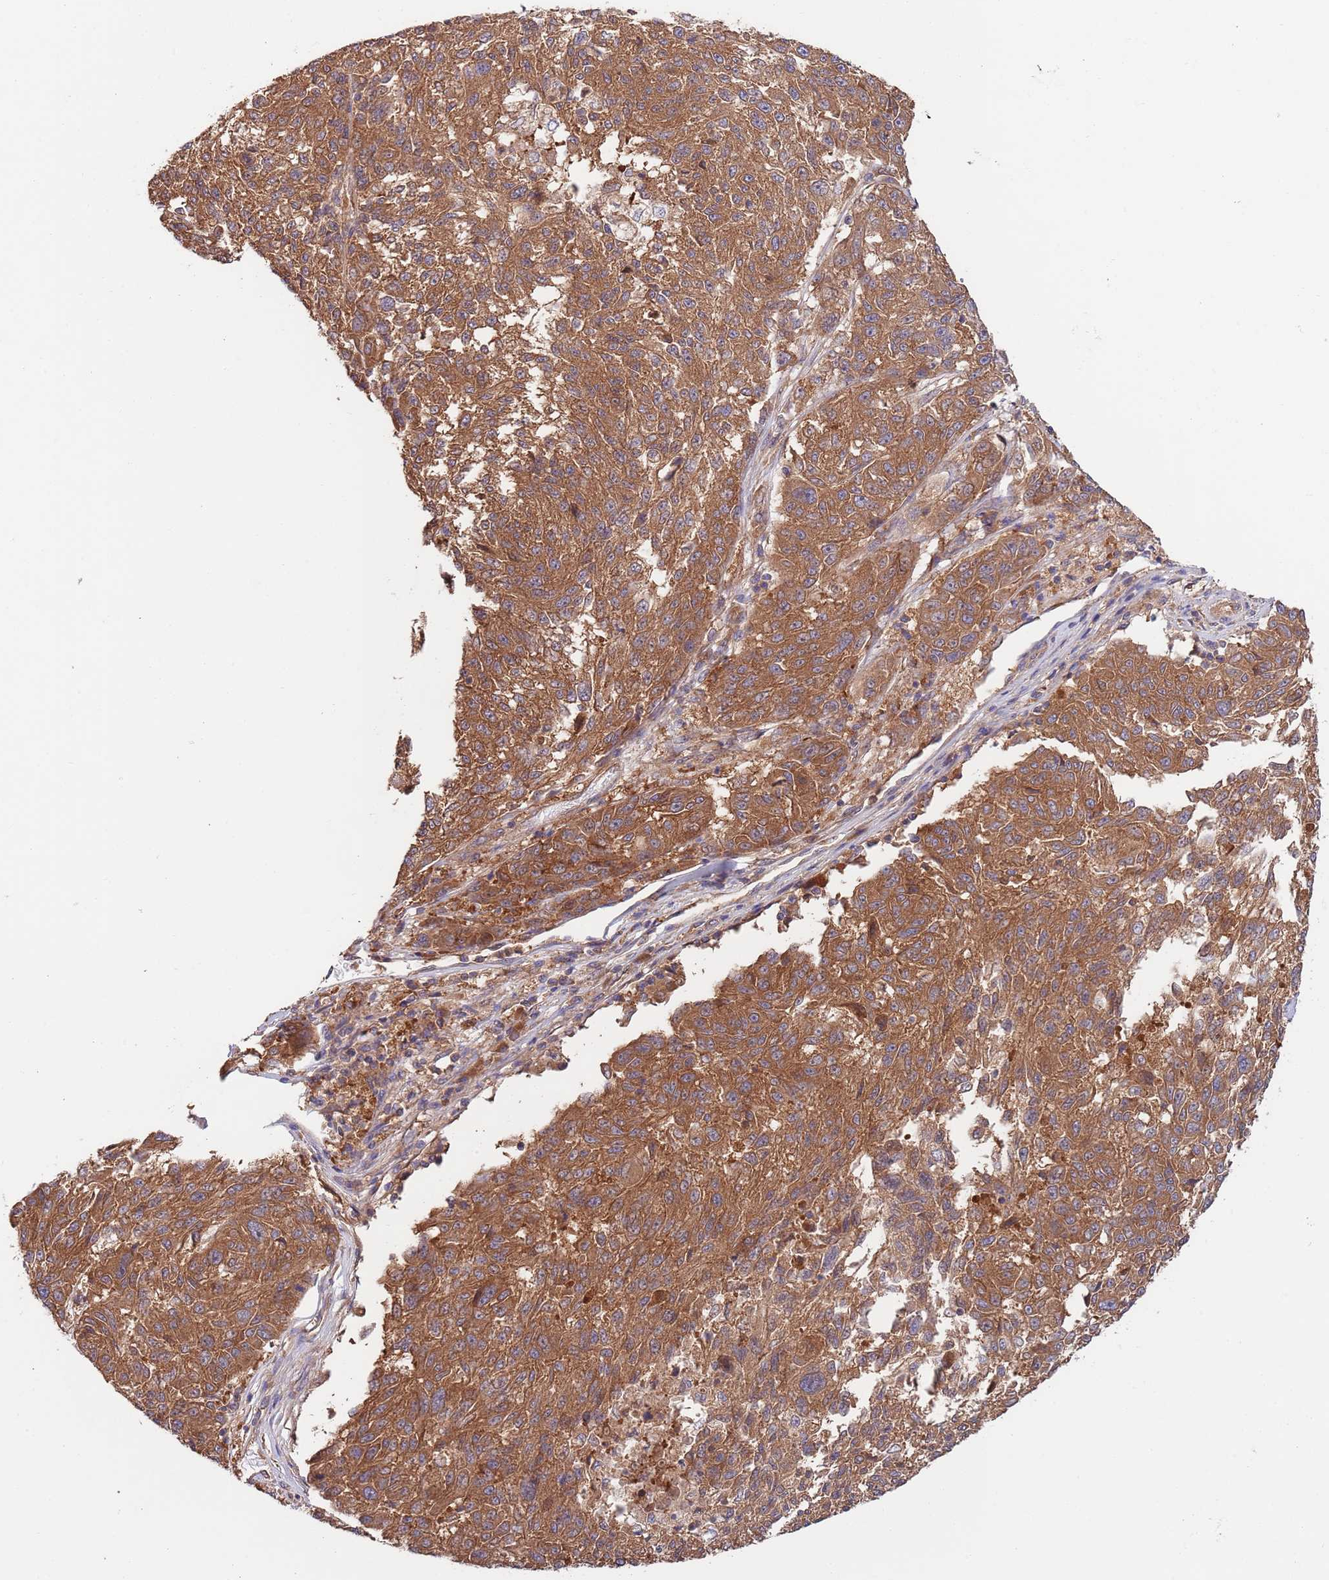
{"staining": {"intensity": "moderate", "quantity": ">75%", "location": "cytoplasmic/membranous"}, "tissue": "melanoma", "cell_type": "Tumor cells", "image_type": "cancer", "snomed": [{"axis": "morphology", "description": "Malignant melanoma, NOS"}, {"axis": "topography", "description": "Skin"}], "caption": "The micrograph exhibits a brown stain indicating the presence of a protein in the cytoplasmic/membranous of tumor cells in malignant melanoma.", "gene": "EIF3F", "patient": {"sex": "male", "age": 53}}